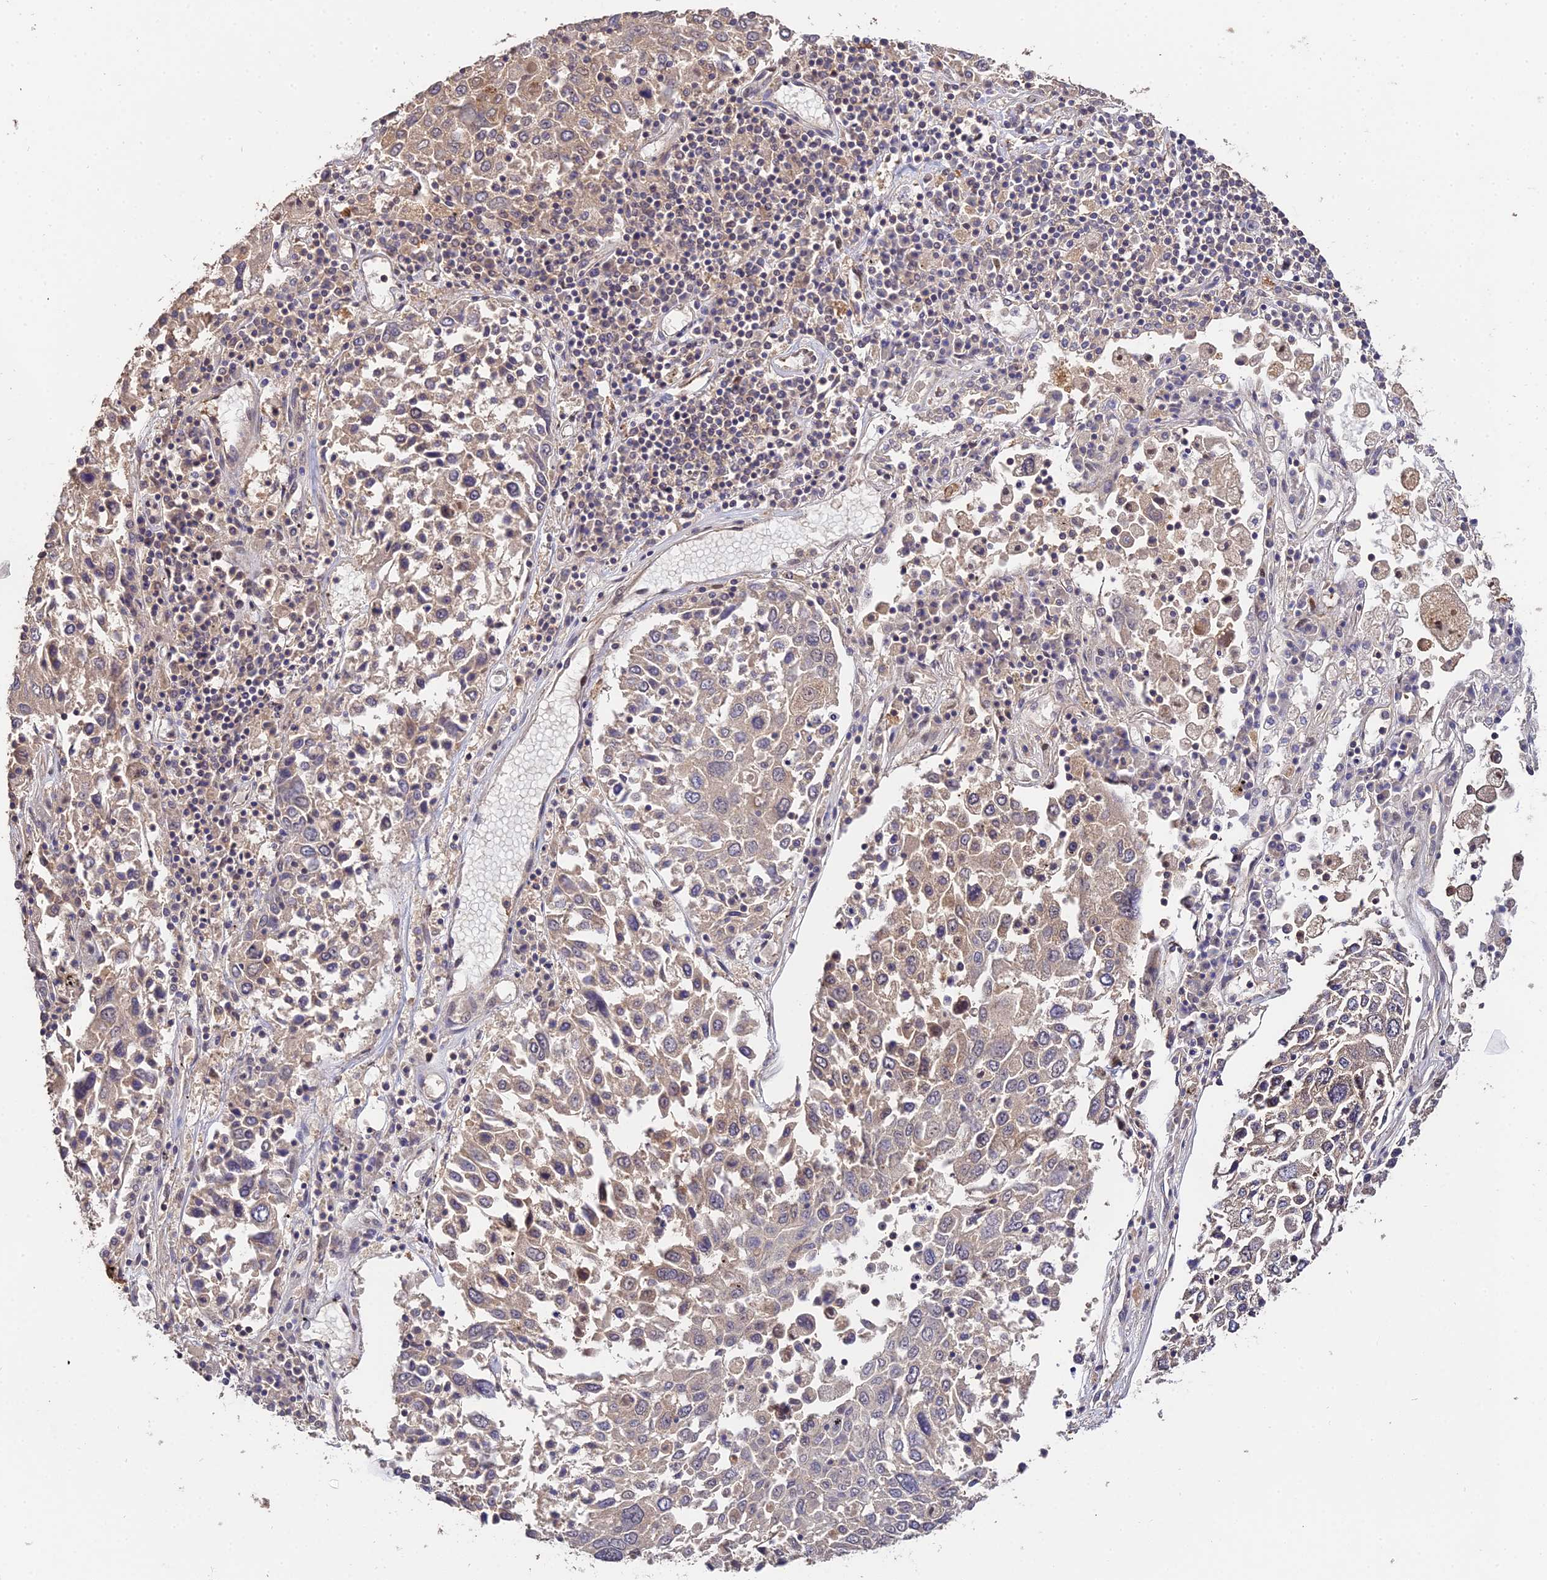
{"staining": {"intensity": "weak", "quantity": ">75%", "location": "cytoplasmic/membranous"}, "tissue": "lung cancer", "cell_type": "Tumor cells", "image_type": "cancer", "snomed": [{"axis": "morphology", "description": "Squamous cell carcinoma, NOS"}, {"axis": "topography", "description": "Lung"}], "caption": "The micrograph shows immunohistochemical staining of lung cancer. There is weak cytoplasmic/membranous positivity is seen in about >75% of tumor cells.", "gene": "LSM5", "patient": {"sex": "male", "age": 65}}